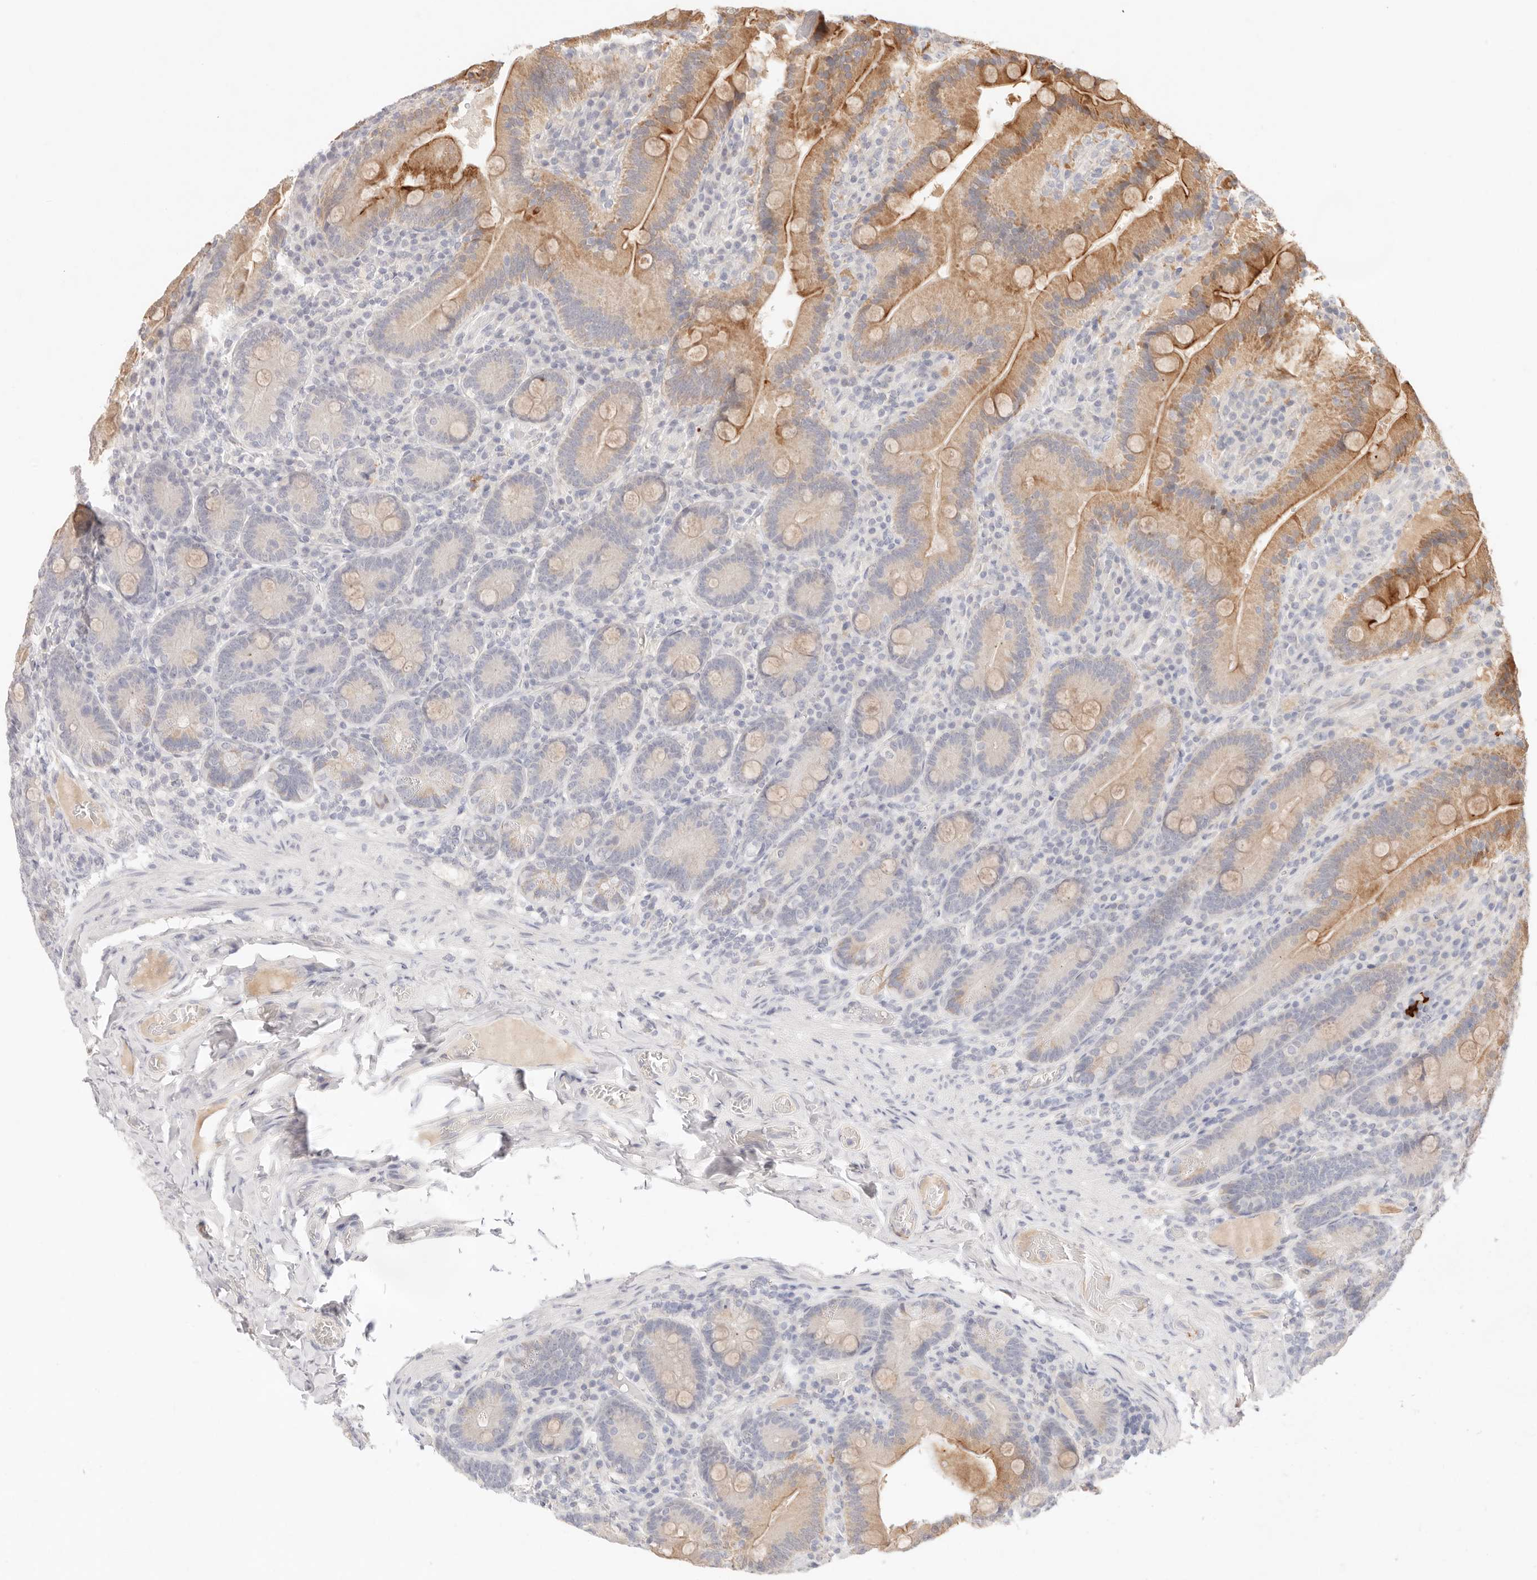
{"staining": {"intensity": "moderate", "quantity": "25%-75%", "location": "cytoplasmic/membranous"}, "tissue": "duodenum", "cell_type": "Glandular cells", "image_type": "normal", "snomed": [{"axis": "morphology", "description": "Normal tissue, NOS"}, {"axis": "topography", "description": "Duodenum"}], "caption": "Glandular cells display medium levels of moderate cytoplasmic/membranous staining in about 25%-75% of cells in unremarkable duodenum. The staining is performed using DAB brown chromogen to label protein expression. The nuclei are counter-stained blue using hematoxylin.", "gene": "SPHK1", "patient": {"sex": "female", "age": 62}}